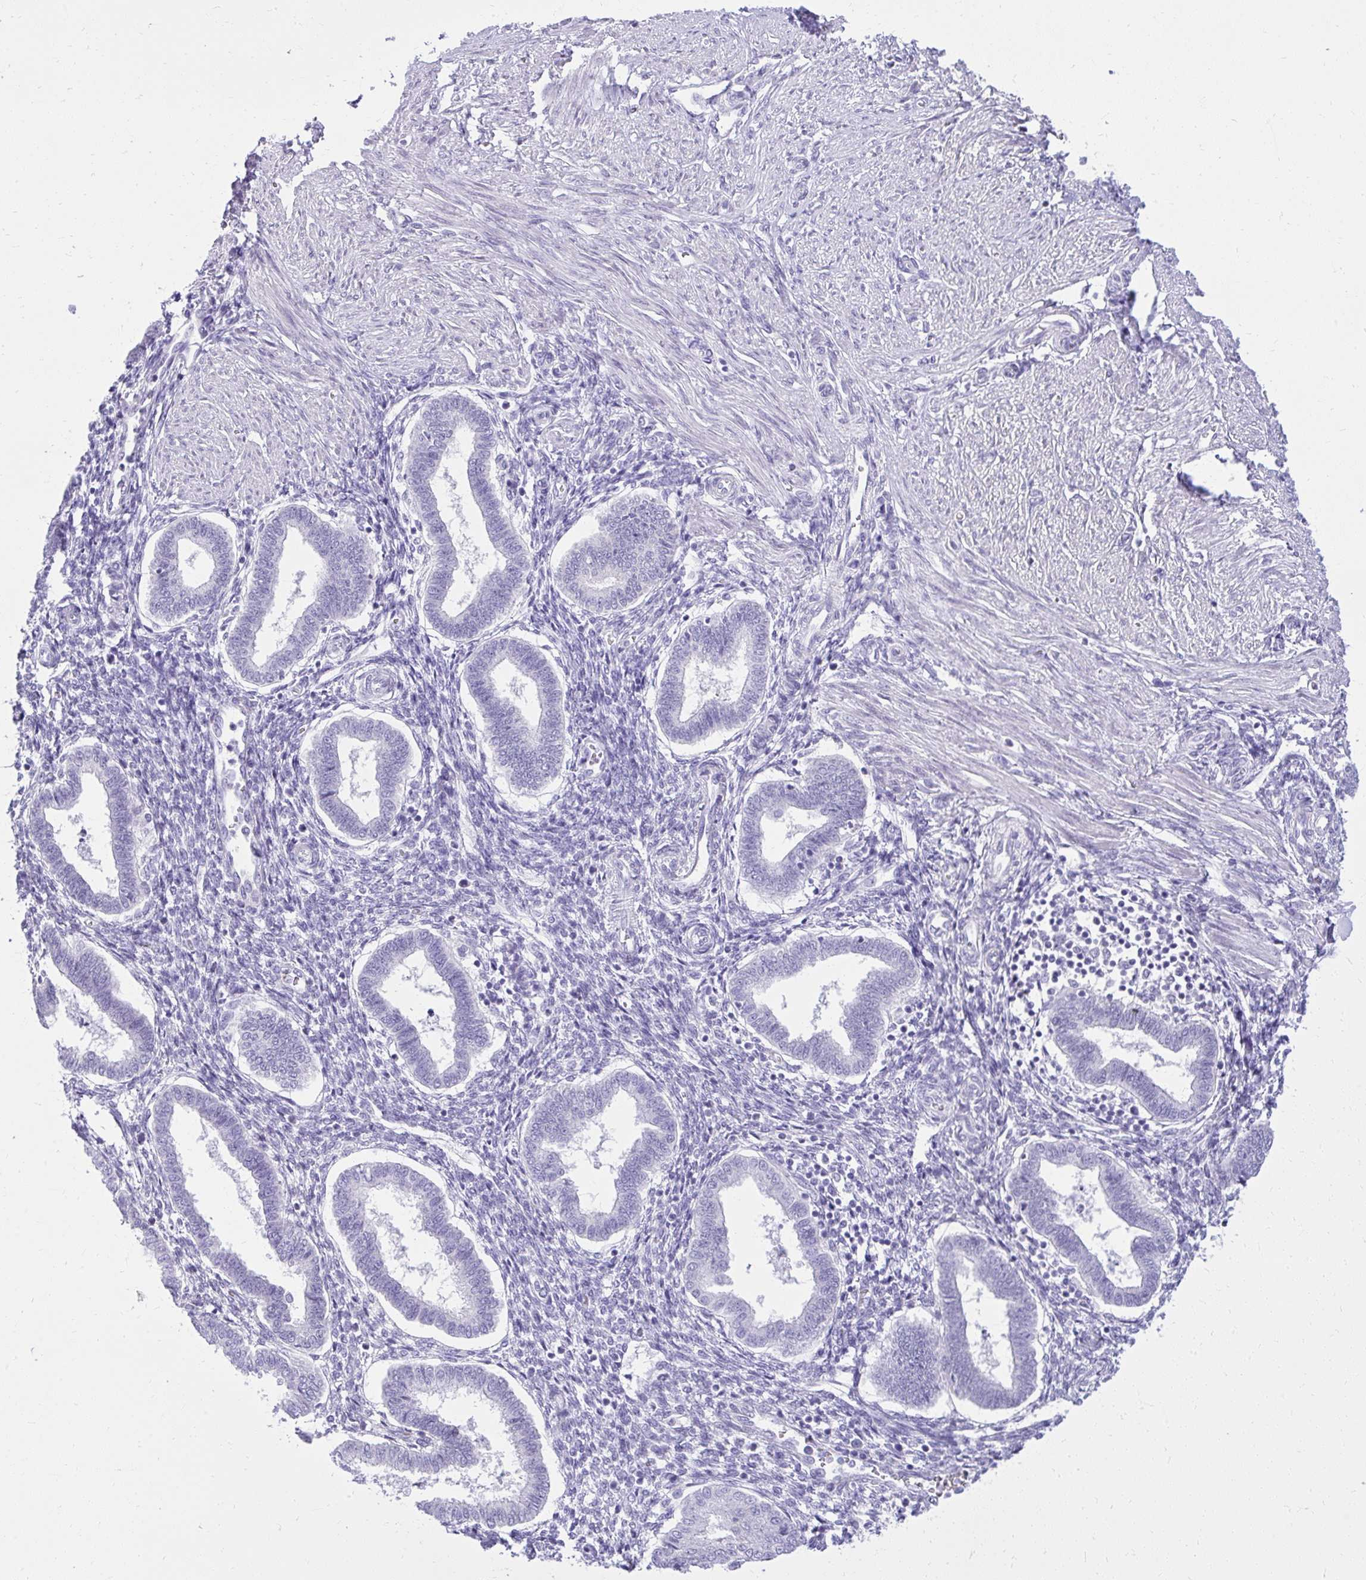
{"staining": {"intensity": "negative", "quantity": "none", "location": "none"}, "tissue": "endometrium", "cell_type": "Cells in endometrial stroma", "image_type": "normal", "snomed": [{"axis": "morphology", "description": "Normal tissue, NOS"}, {"axis": "topography", "description": "Endometrium"}], "caption": "Immunohistochemical staining of benign endometrium exhibits no significant staining in cells in endometrial stroma.", "gene": "PRAP1", "patient": {"sex": "female", "age": 24}}